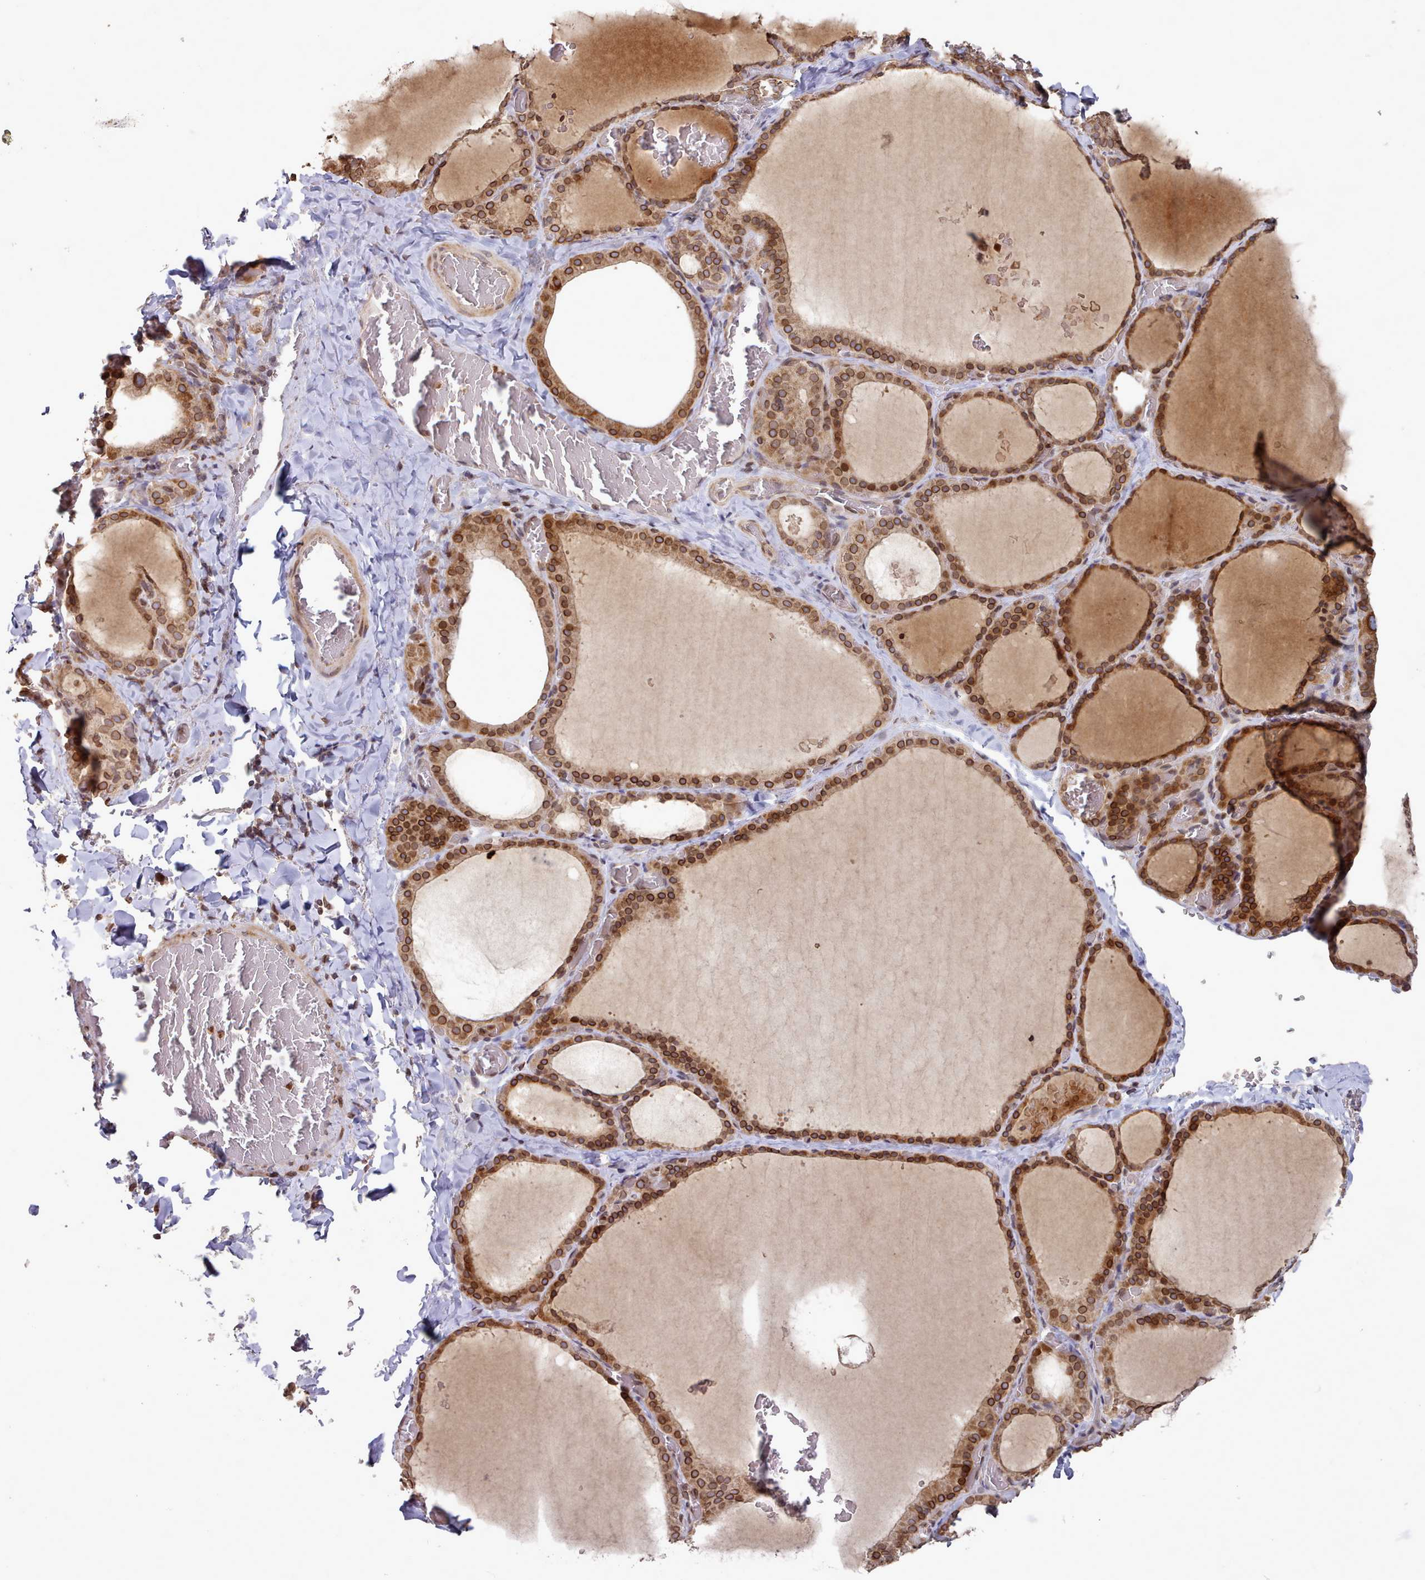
{"staining": {"intensity": "moderate", "quantity": ">75%", "location": "cytoplasmic/membranous,nuclear"}, "tissue": "thyroid gland", "cell_type": "Glandular cells", "image_type": "normal", "snomed": [{"axis": "morphology", "description": "Normal tissue, NOS"}, {"axis": "topography", "description": "Thyroid gland"}], "caption": "The micrograph demonstrates immunohistochemical staining of benign thyroid gland. There is moderate cytoplasmic/membranous,nuclear expression is seen in about >75% of glandular cells. Ihc stains the protein in brown and the nuclei are stained blue.", "gene": "TOR1AIP1", "patient": {"sex": "female", "age": 39}}